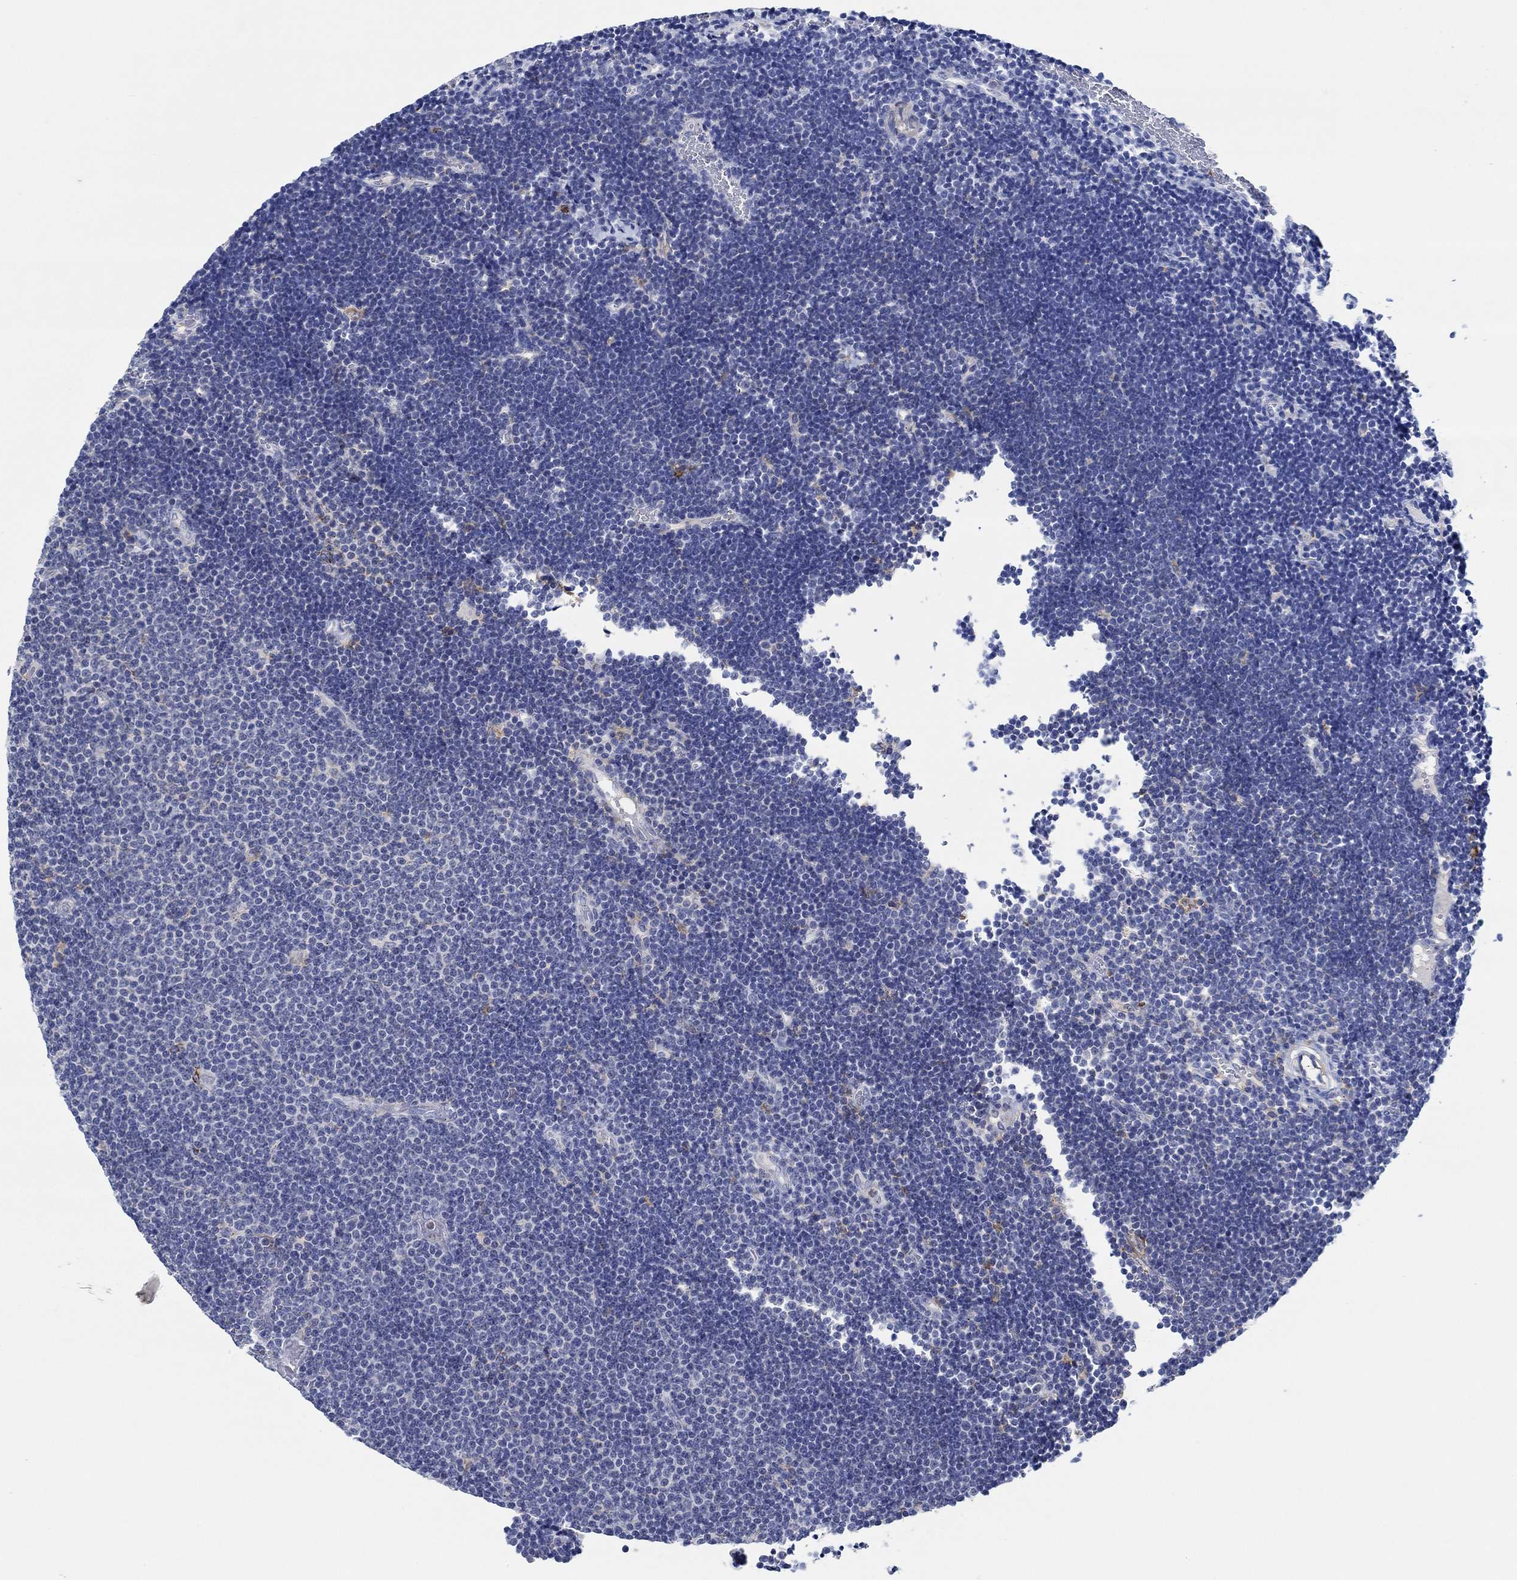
{"staining": {"intensity": "negative", "quantity": "none", "location": "none"}, "tissue": "lymphoma", "cell_type": "Tumor cells", "image_type": "cancer", "snomed": [{"axis": "morphology", "description": "Malignant lymphoma, non-Hodgkin's type, Low grade"}, {"axis": "topography", "description": "Brain"}], "caption": "There is no significant staining in tumor cells of malignant lymphoma, non-Hodgkin's type (low-grade).", "gene": "CPM", "patient": {"sex": "female", "age": 66}}